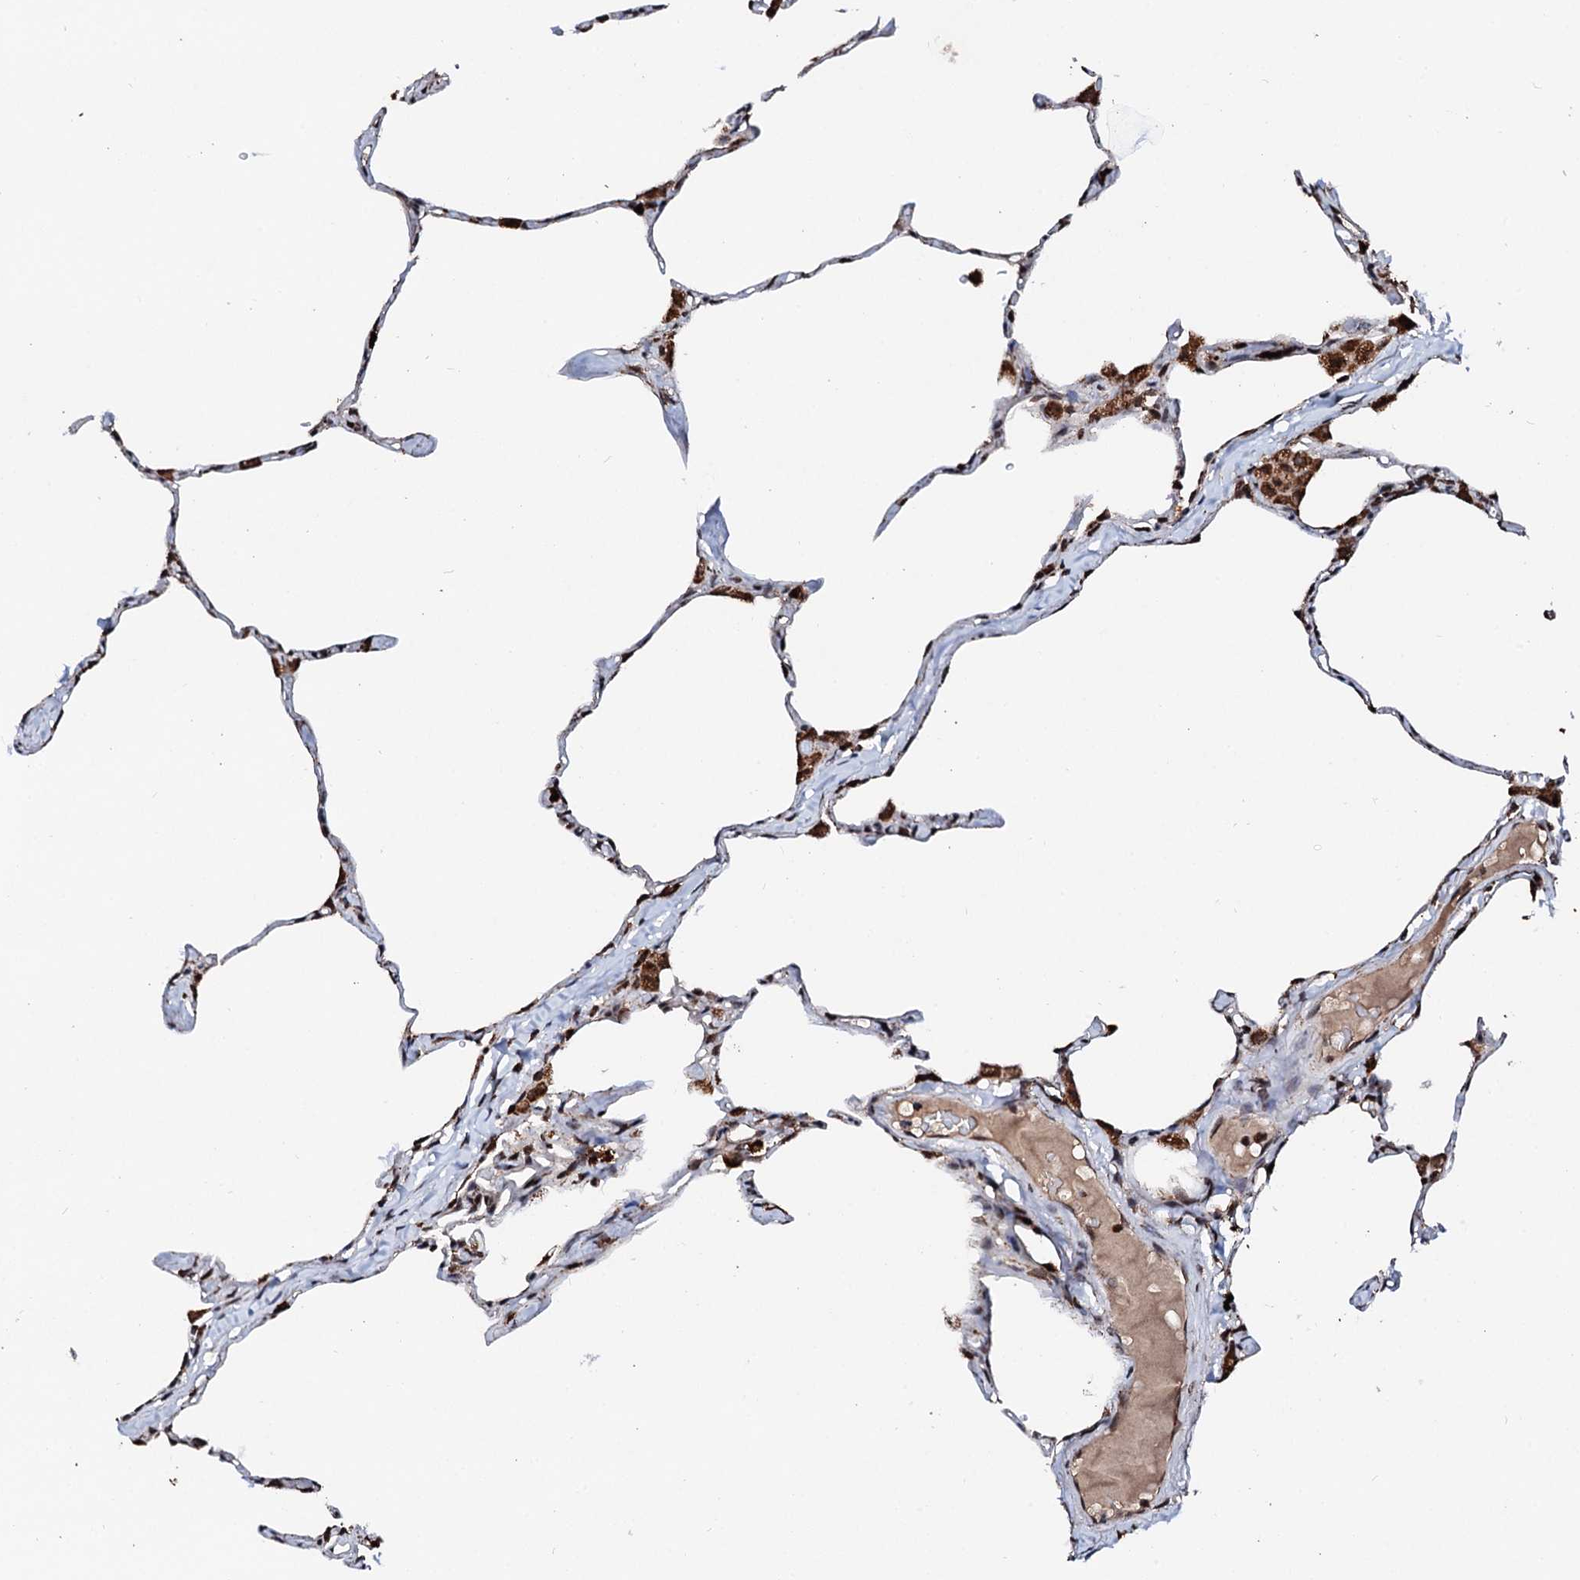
{"staining": {"intensity": "strong", "quantity": "25%-75%", "location": "cytoplasmic/membranous"}, "tissue": "lung", "cell_type": "Alveolar cells", "image_type": "normal", "snomed": [{"axis": "morphology", "description": "Normal tissue, NOS"}, {"axis": "topography", "description": "Lung"}], "caption": "Lung stained with immunohistochemistry displays strong cytoplasmic/membranous staining in approximately 25%-75% of alveolar cells. Using DAB (3,3'-diaminobenzidine) (brown) and hematoxylin (blue) stains, captured at high magnification using brightfield microscopy.", "gene": "SECISBP2L", "patient": {"sex": "male", "age": 65}}